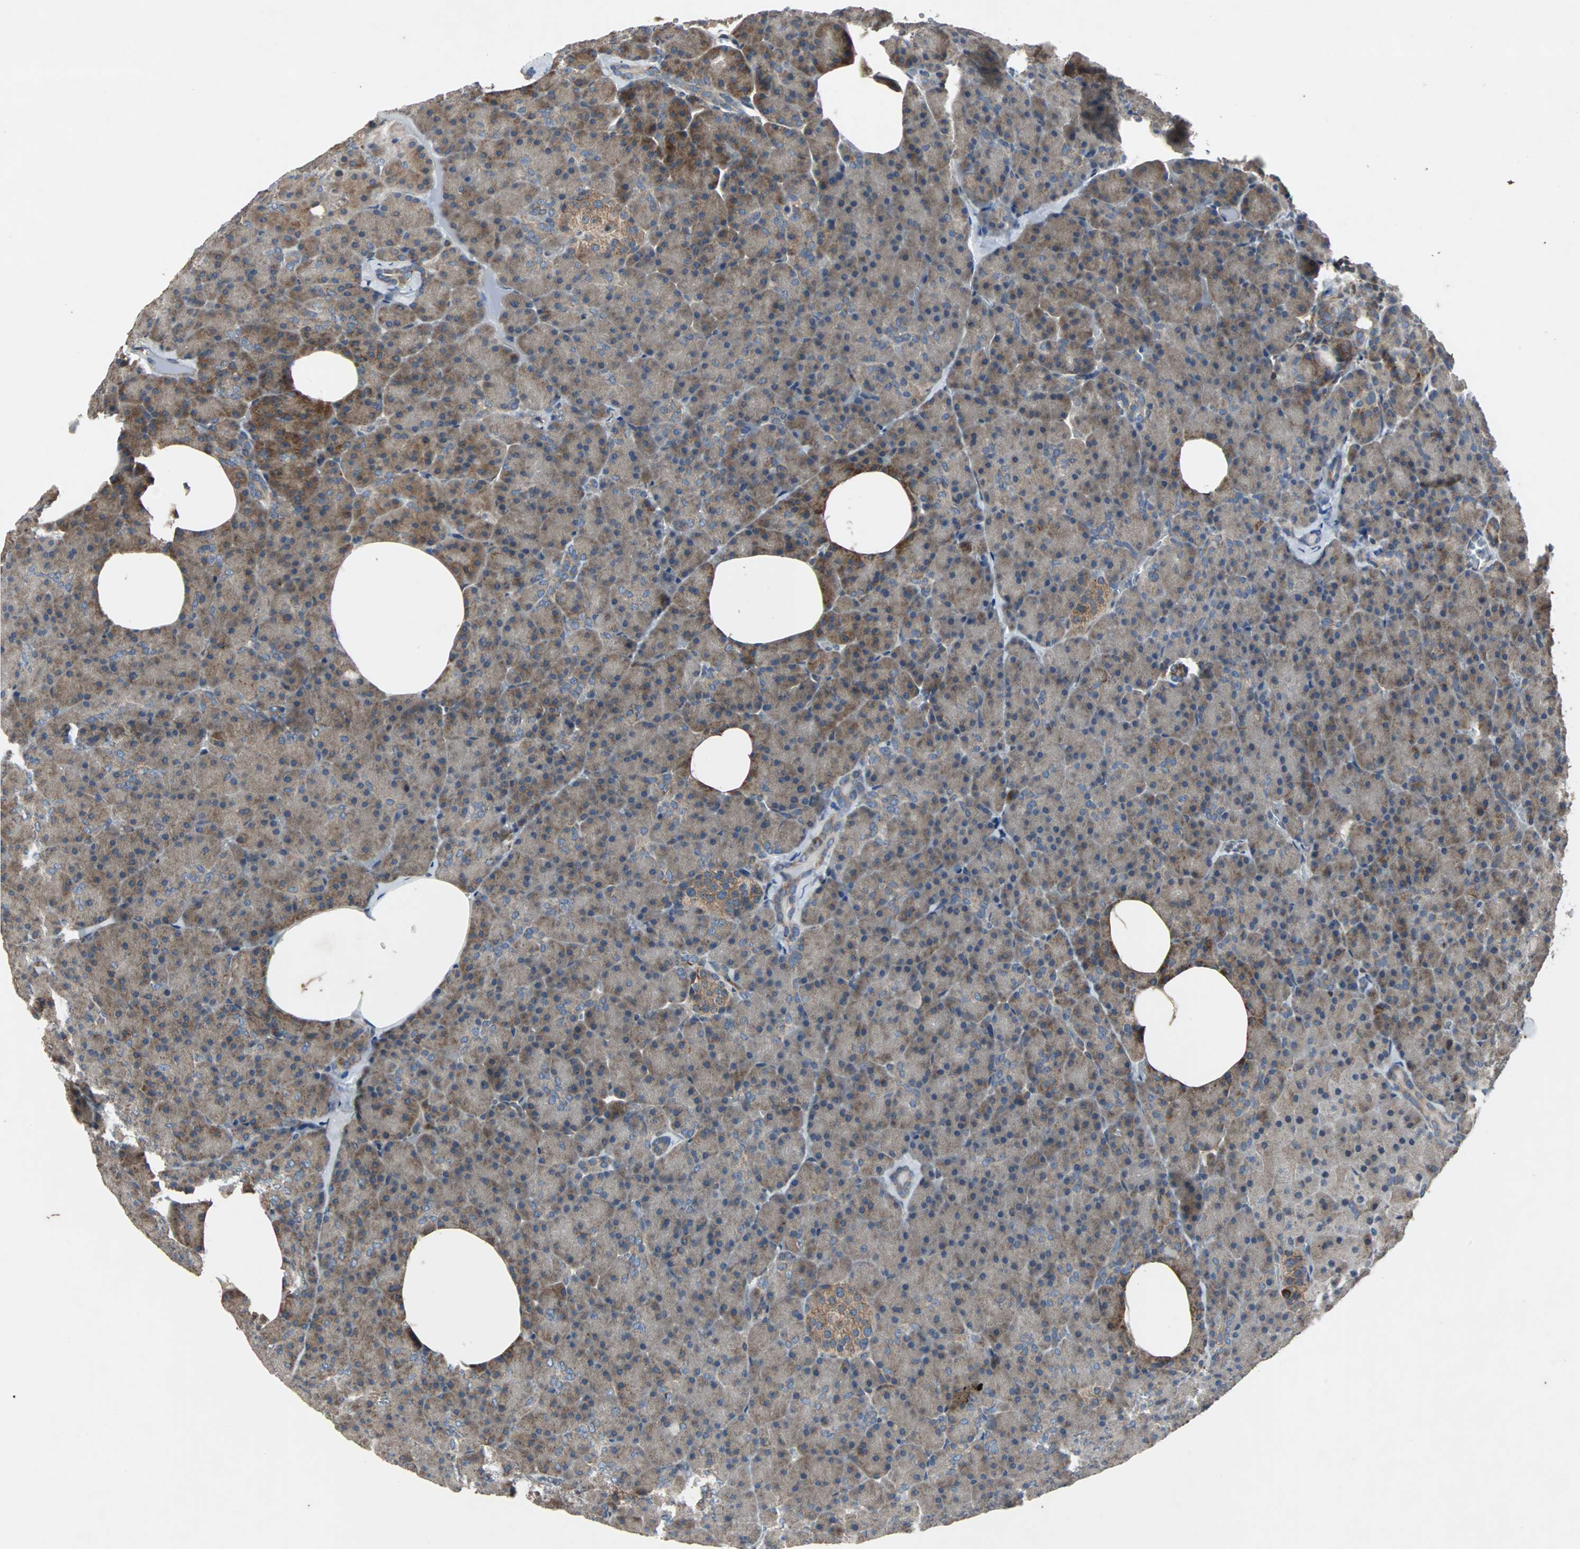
{"staining": {"intensity": "moderate", "quantity": ">75%", "location": "cytoplasmic/membranous"}, "tissue": "pancreas", "cell_type": "Exocrine glandular cells", "image_type": "normal", "snomed": [{"axis": "morphology", "description": "Normal tissue, NOS"}, {"axis": "topography", "description": "Pancreas"}], "caption": "High-magnification brightfield microscopy of unremarkable pancreas stained with DAB (brown) and counterstained with hematoxylin (blue). exocrine glandular cells exhibit moderate cytoplasmic/membranous expression is identified in about>75% of cells.", "gene": "ACTR3", "patient": {"sex": "female", "age": 35}}